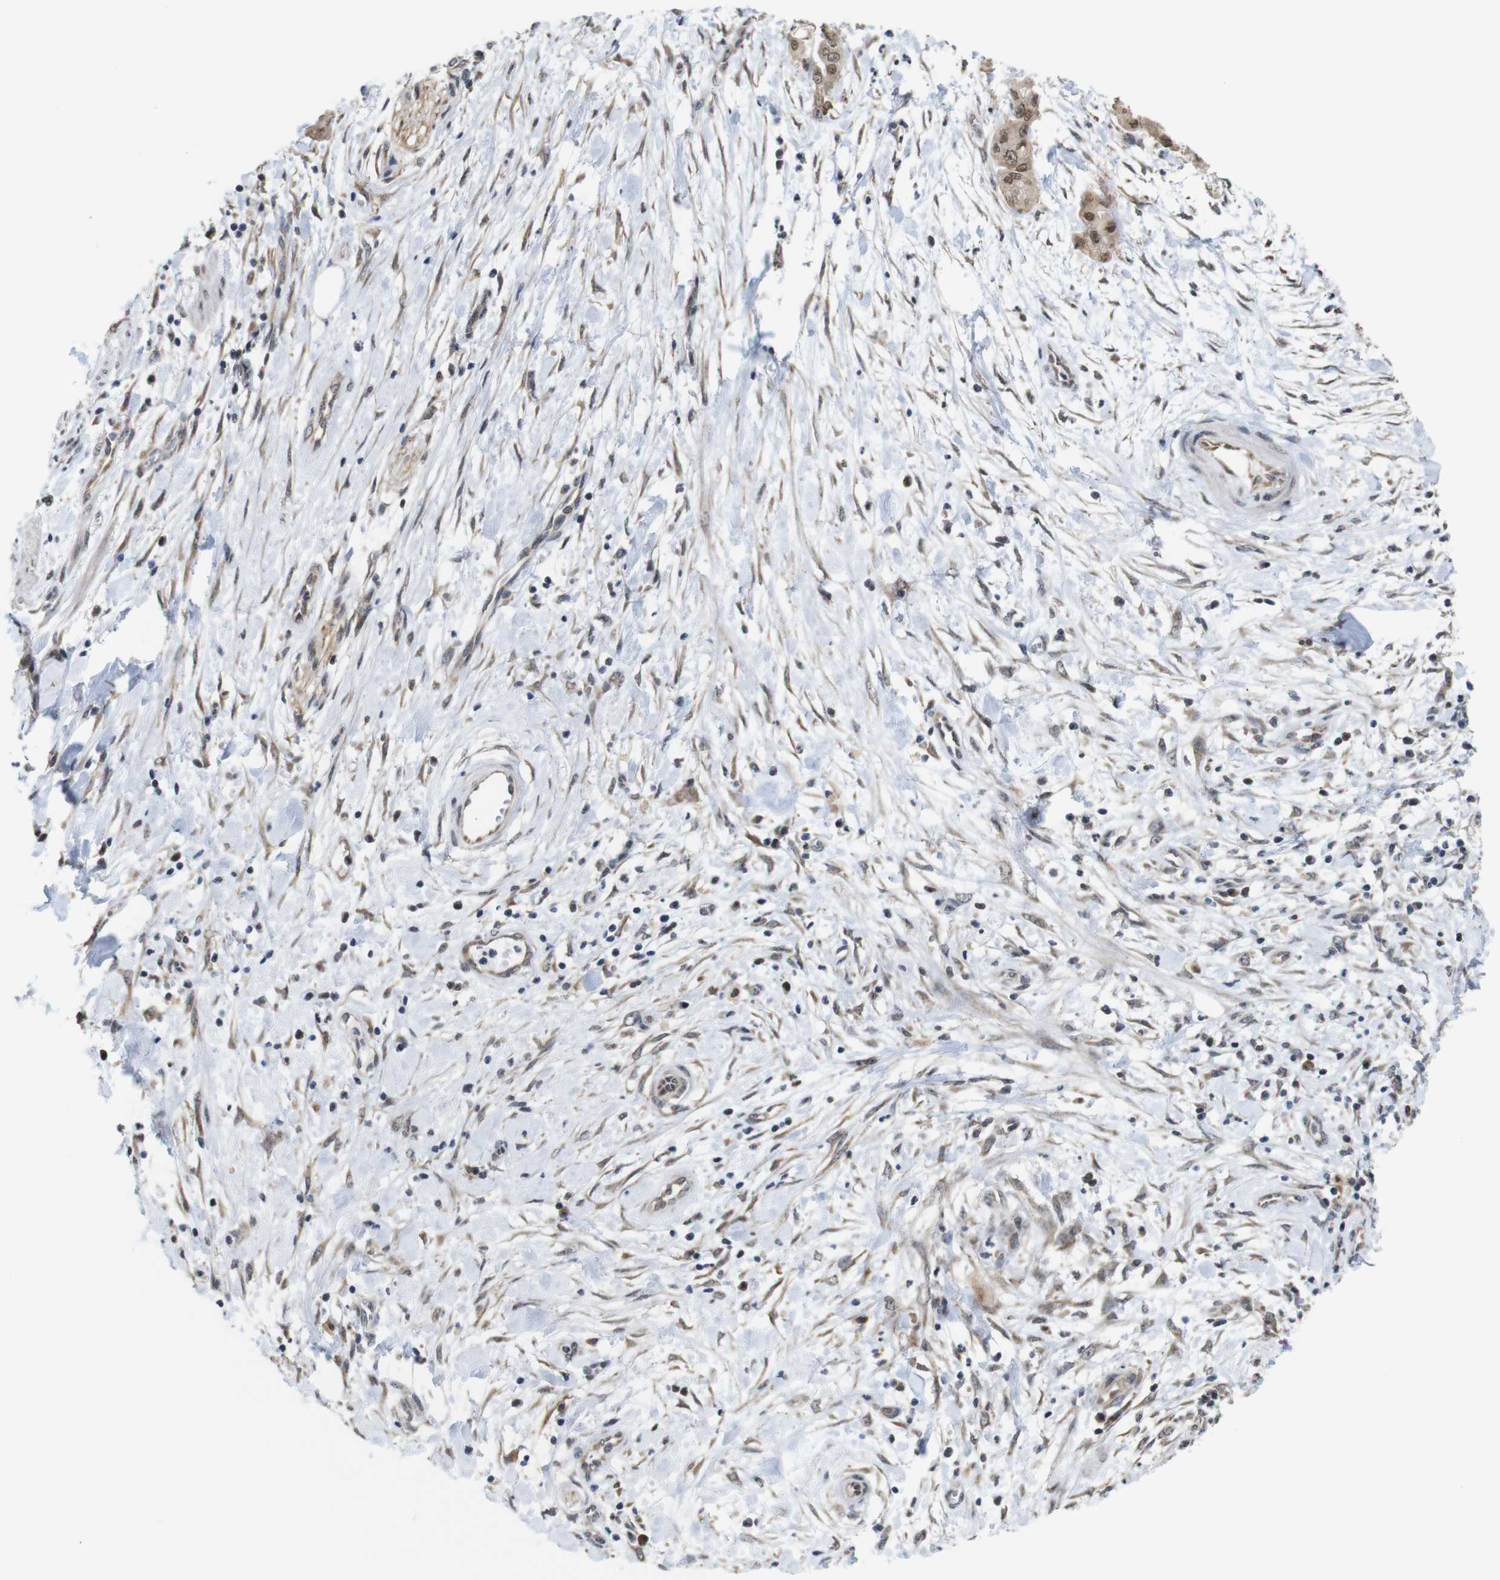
{"staining": {"intensity": "moderate", "quantity": ">75%", "location": "cytoplasmic/membranous,nuclear"}, "tissue": "pancreatic cancer", "cell_type": "Tumor cells", "image_type": "cancer", "snomed": [{"axis": "morphology", "description": "Adenocarcinoma, NOS"}, {"axis": "topography", "description": "Pancreas"}], "caption": "Pancreatic adenocarcinoma was stained to show a protein in brown. There is medium levels of moderate cytoplasmic/membranous and nuclear positivity in approximately >75% of tumor cells.", "gene": "PNMA8A", "patient": {"sex": "female", "age": 75}}